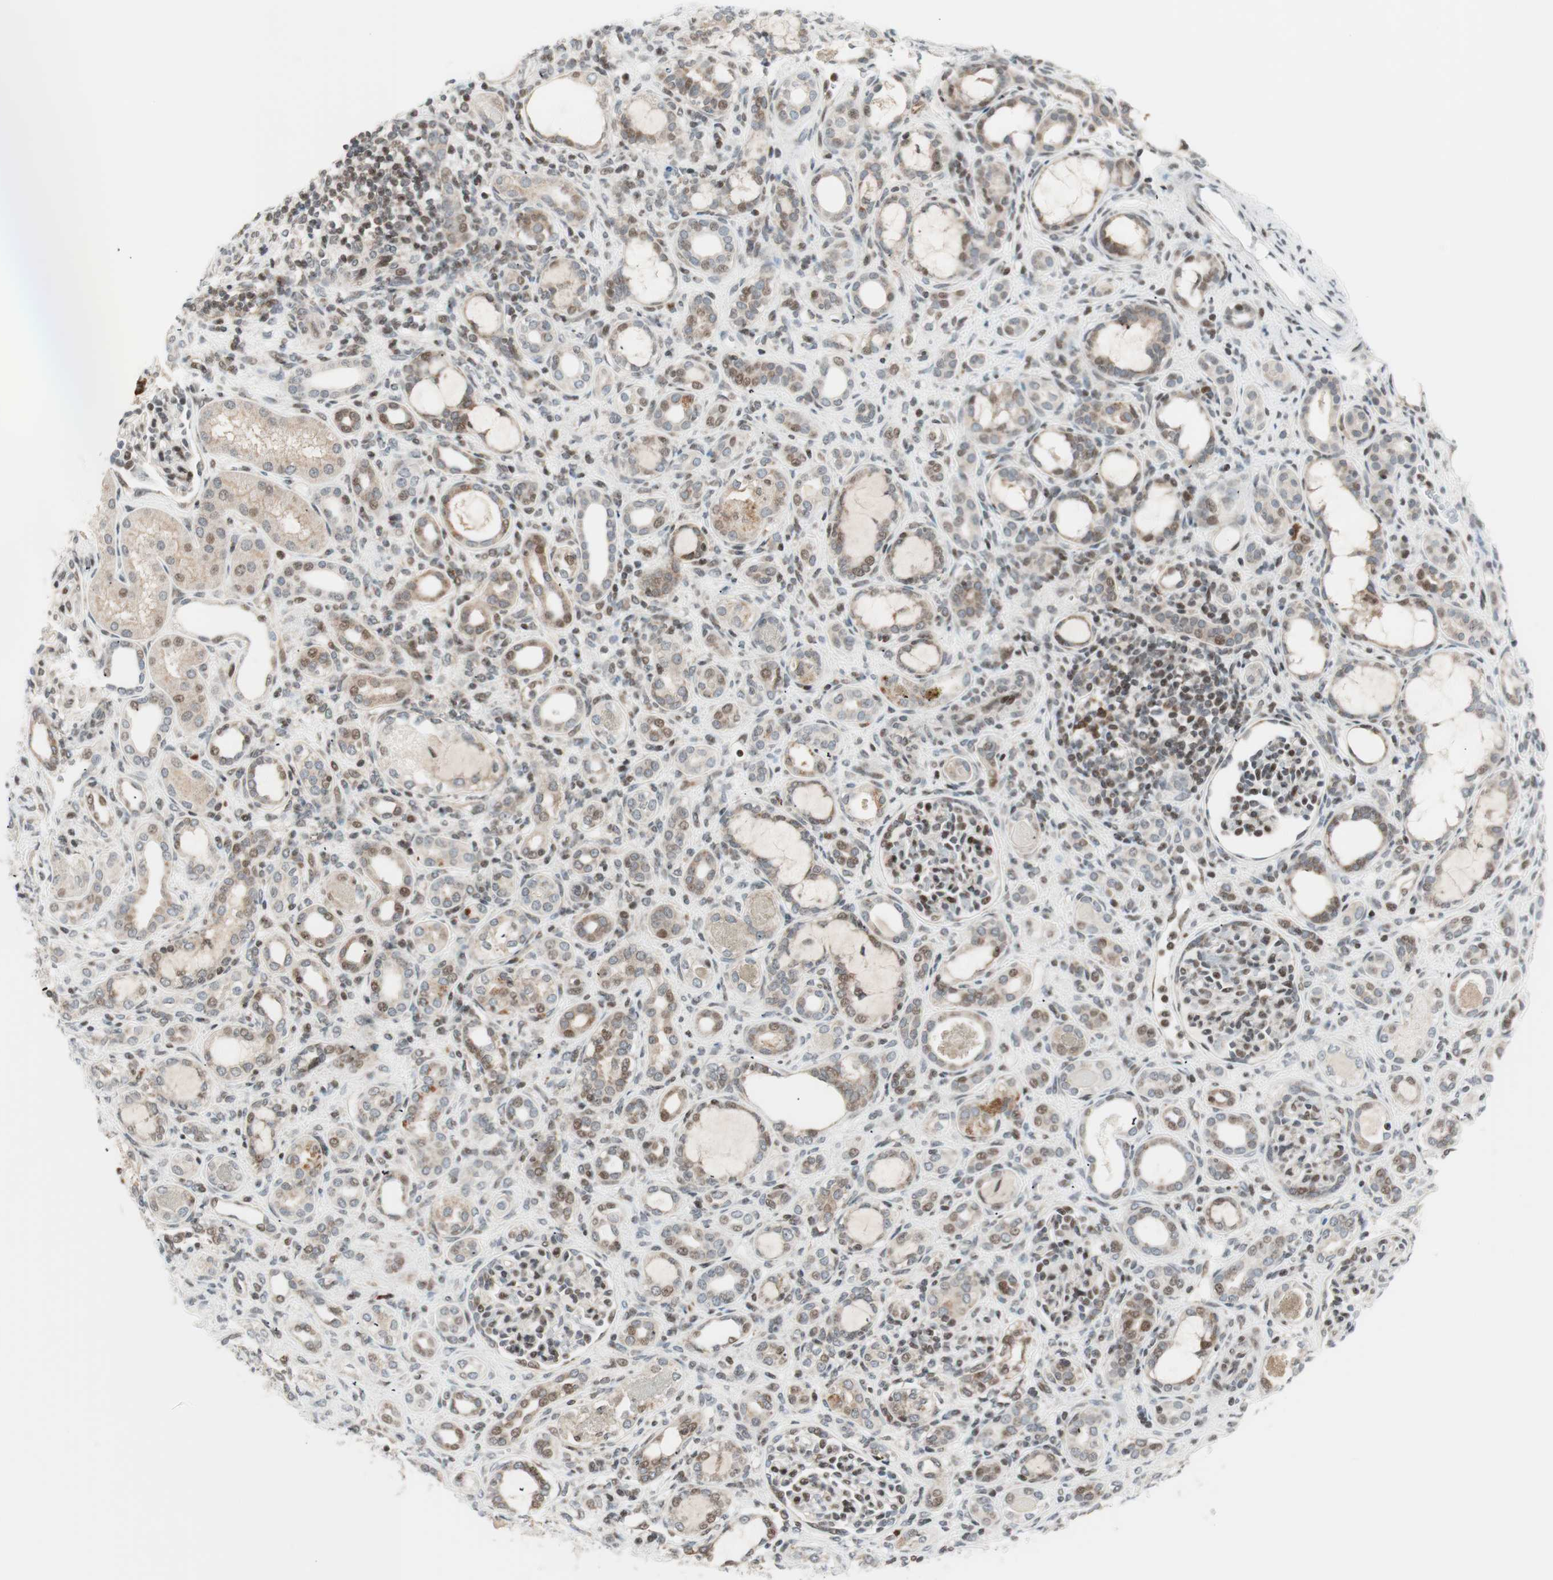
{"staining": {"intensity": "moderate", "quantity": "25%-75%", "location": "nuclear"}, "tissue": "kidney", "cell_type": "Cells in glomeruli", "image_type": "normal", "snomed": [{"axis": "morphology", "description": "Normal tissue, NOS"}, {"axis": "topography", "description": "Kidney"}], "caption": "Brown immunohistochemical staining in normal kidney exhibits moderate nuclear staining in about 25%-75% of cells in glomeruli. The staining was performed using DAB (3,3'-diaminobenzidine), with brown indicating positive protein expression. Nuclei are stained blue with hematoxylin.", "gene": "TPT1", "patient": {"sex": "male", "age": 7}}